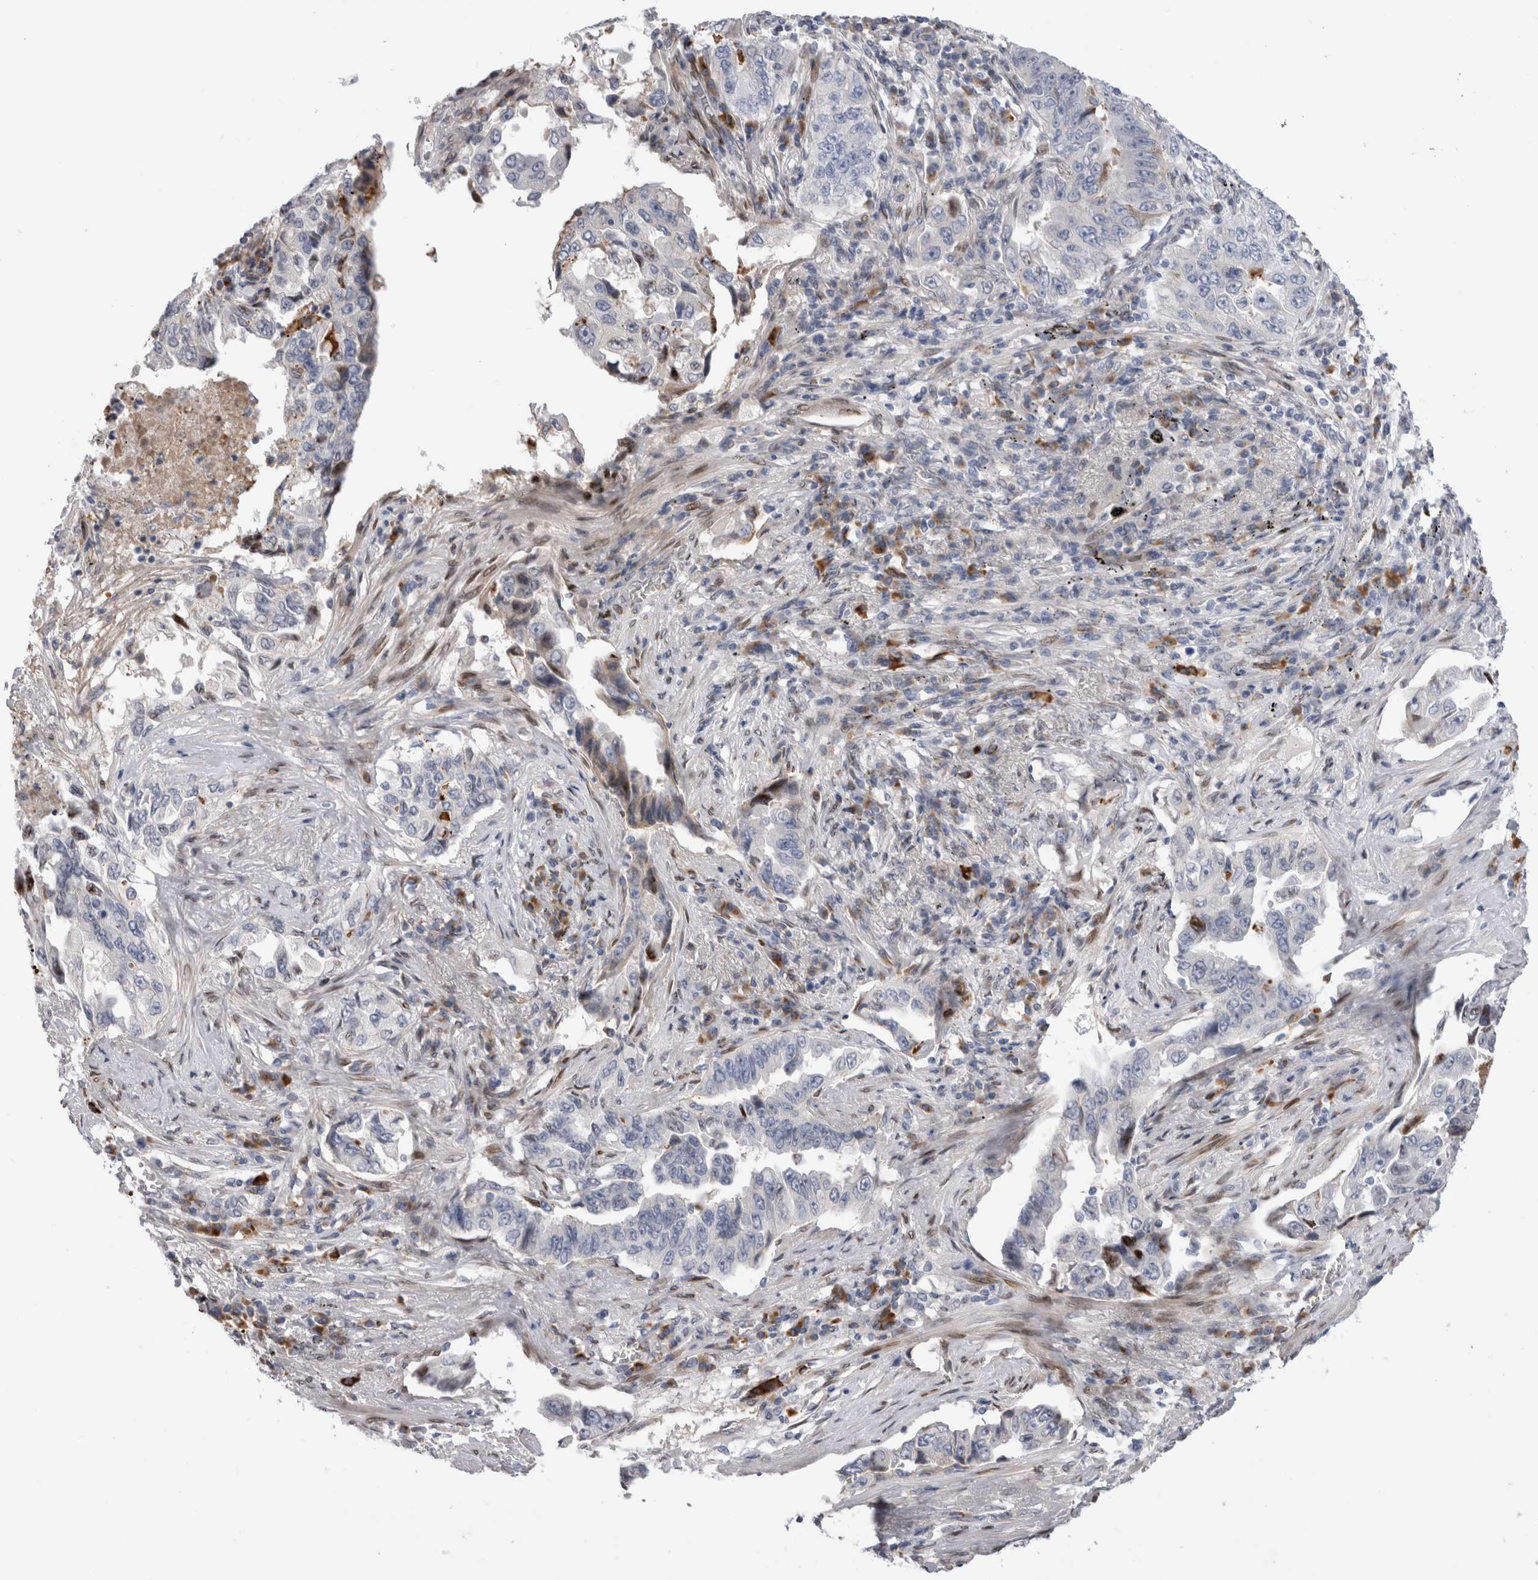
{"staining": {"intensity": "negative", "quantity": "none", "location": "none"}, "tissue": "lung cancer", "cell_type": "Tumor cells", "image_type": "cancer", "snomed": [{"axis": "morphology", "description": "Adenocarcinoma, NOS"}, {"axis": "topography", "description": "Lung"}], "caption": "High magnification brightfield microscopy of lung adenocarcinoma stained with DAB (brown) and counterstained with hematoxylin (blue): tumor cells show no significant expression.", "gene": "DMTN", "patient": {"sex": "female", "age": 51}}